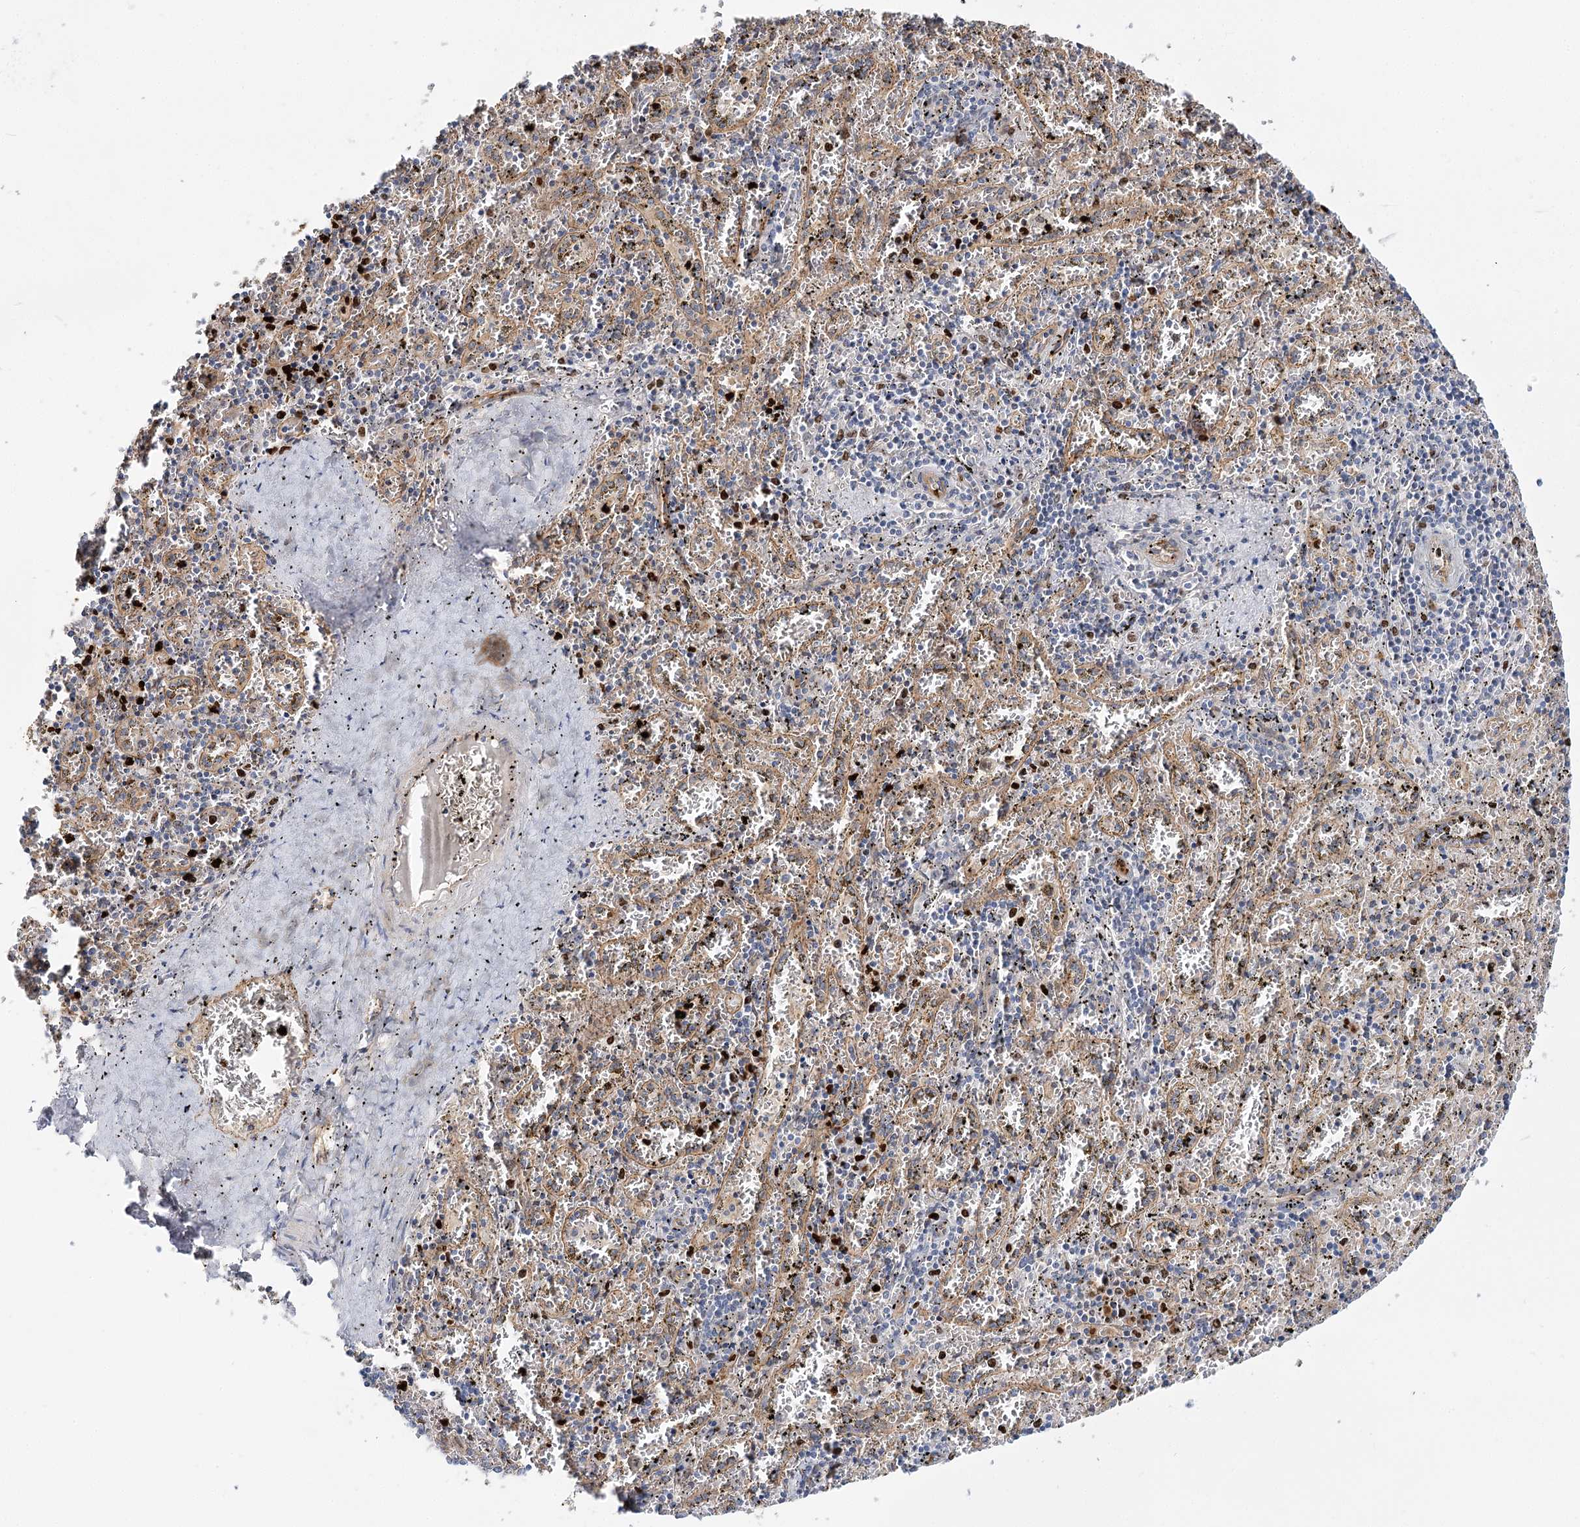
{"staining": {"intensity": "negative", "quantity": "none", "location": "none"}, "tissue": "spleen", "cell_type": "Cells in red pulp", "image_type": "normal", "snomed": [{"axis": "morphology", "description": "Normal tissue, NOS"}, {"axis": "topography", "description": "Spleen"}], "caption": "High magnification brightfield microscopy of benign spleen stained with DAB (3,3'-diaminobenzidine) (brown) and counterstained with hematoxylin (blue): cells in red pulp show no significant positivity.", "gene": "C11orf52", "patient": {"sex": "male", "age": 11}}